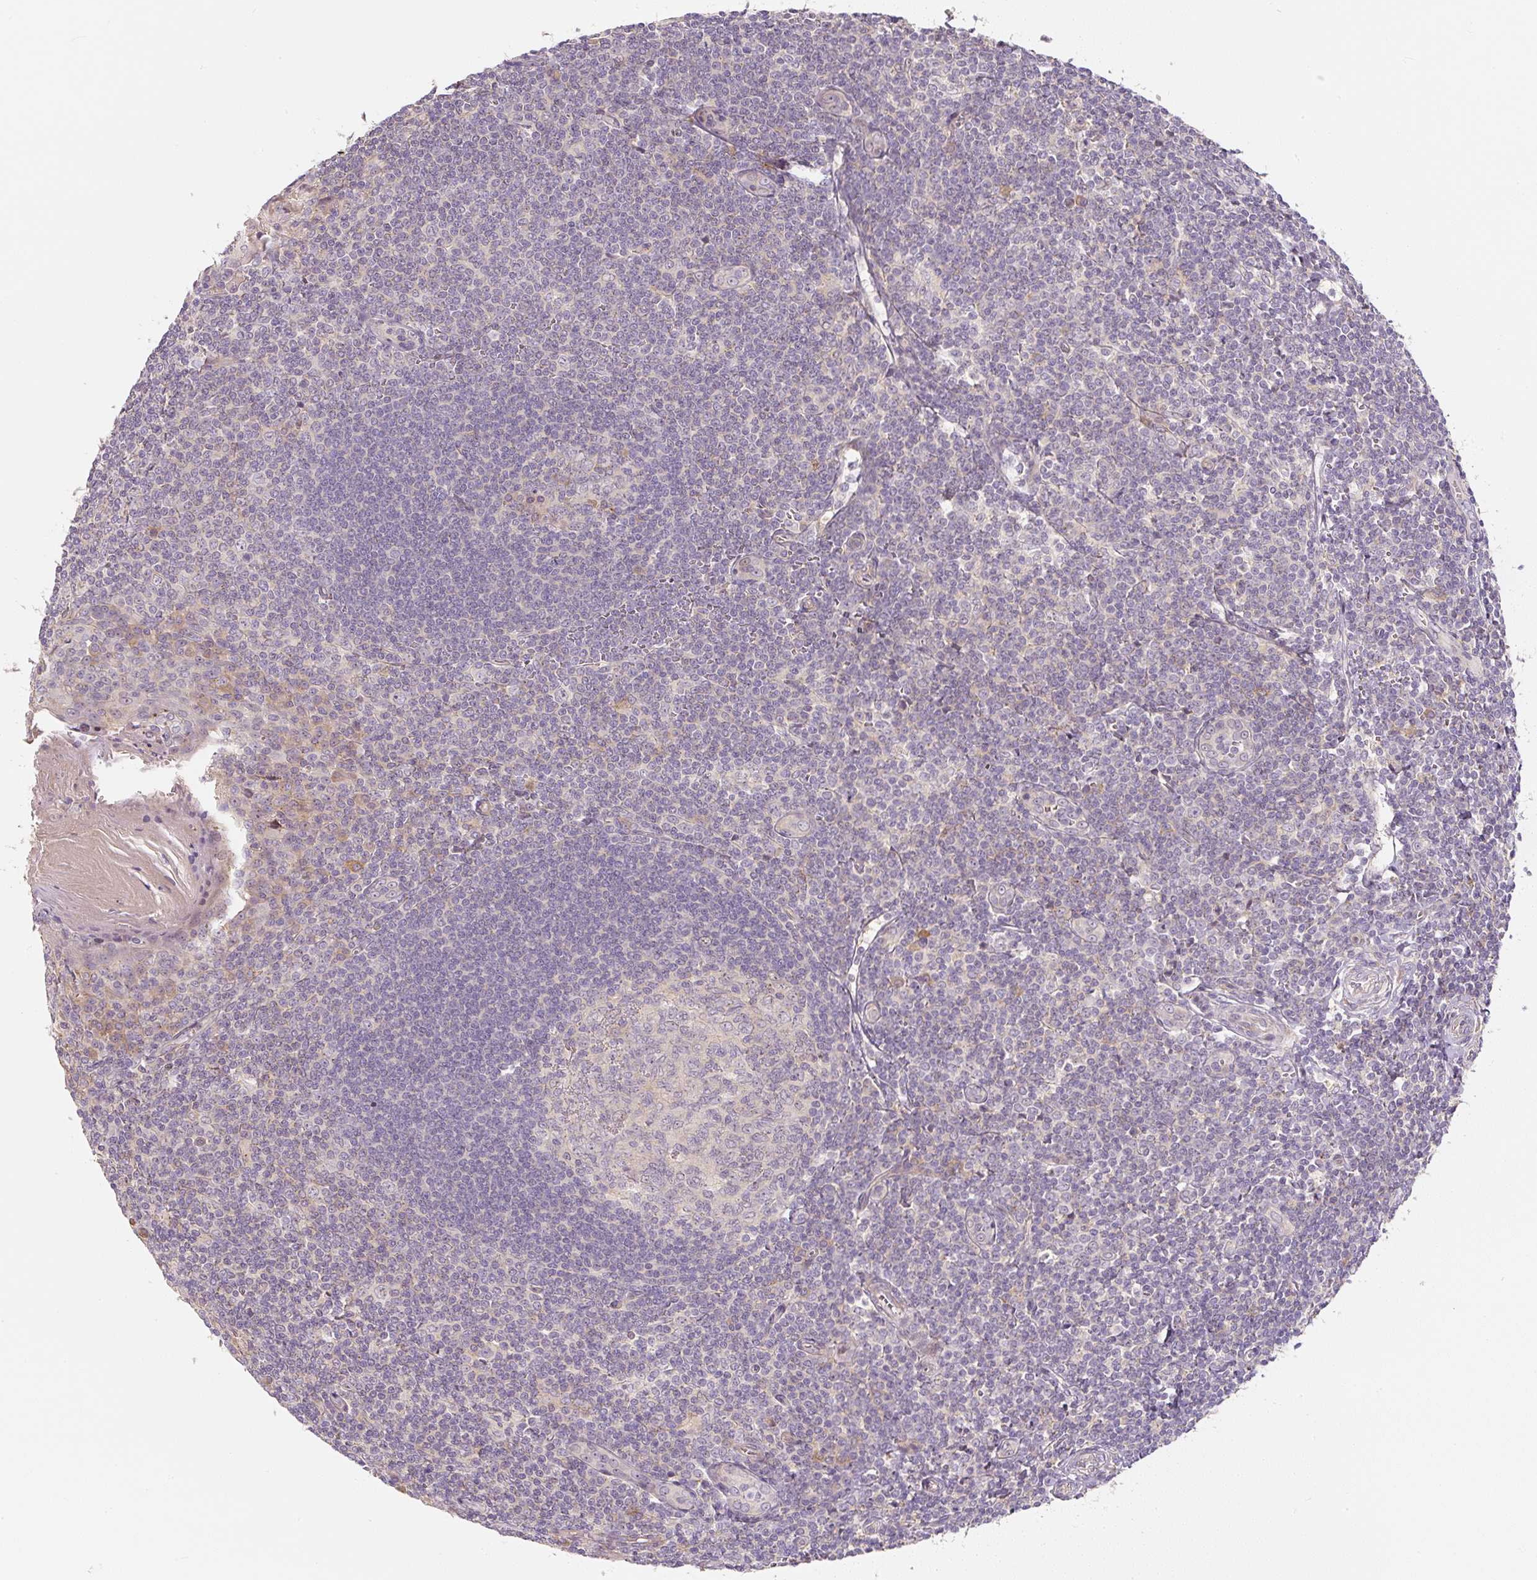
{"staining": {"intensity": "negative", "quantity": "none", "location": "none"}, "tissue": "tonsil", "cell_type": "Germinal center cells", "image_type": "normal", "snomed": [{"axis": "morphology", "description": "Normal tissue, NOS"}, {"axis": "topography", "description": "Tonsil"}], "caption": "Germinal center cells are negative for protein expression in benign human tonsil. Brightfield microscopy of IHC stained with DAB (3,3'-diaminobenzidine) (brown) and hematoxylin (blue), captured at high magnification.", "gene": "PWWP3B", "patient": {"sex": "male", "age": 27}}